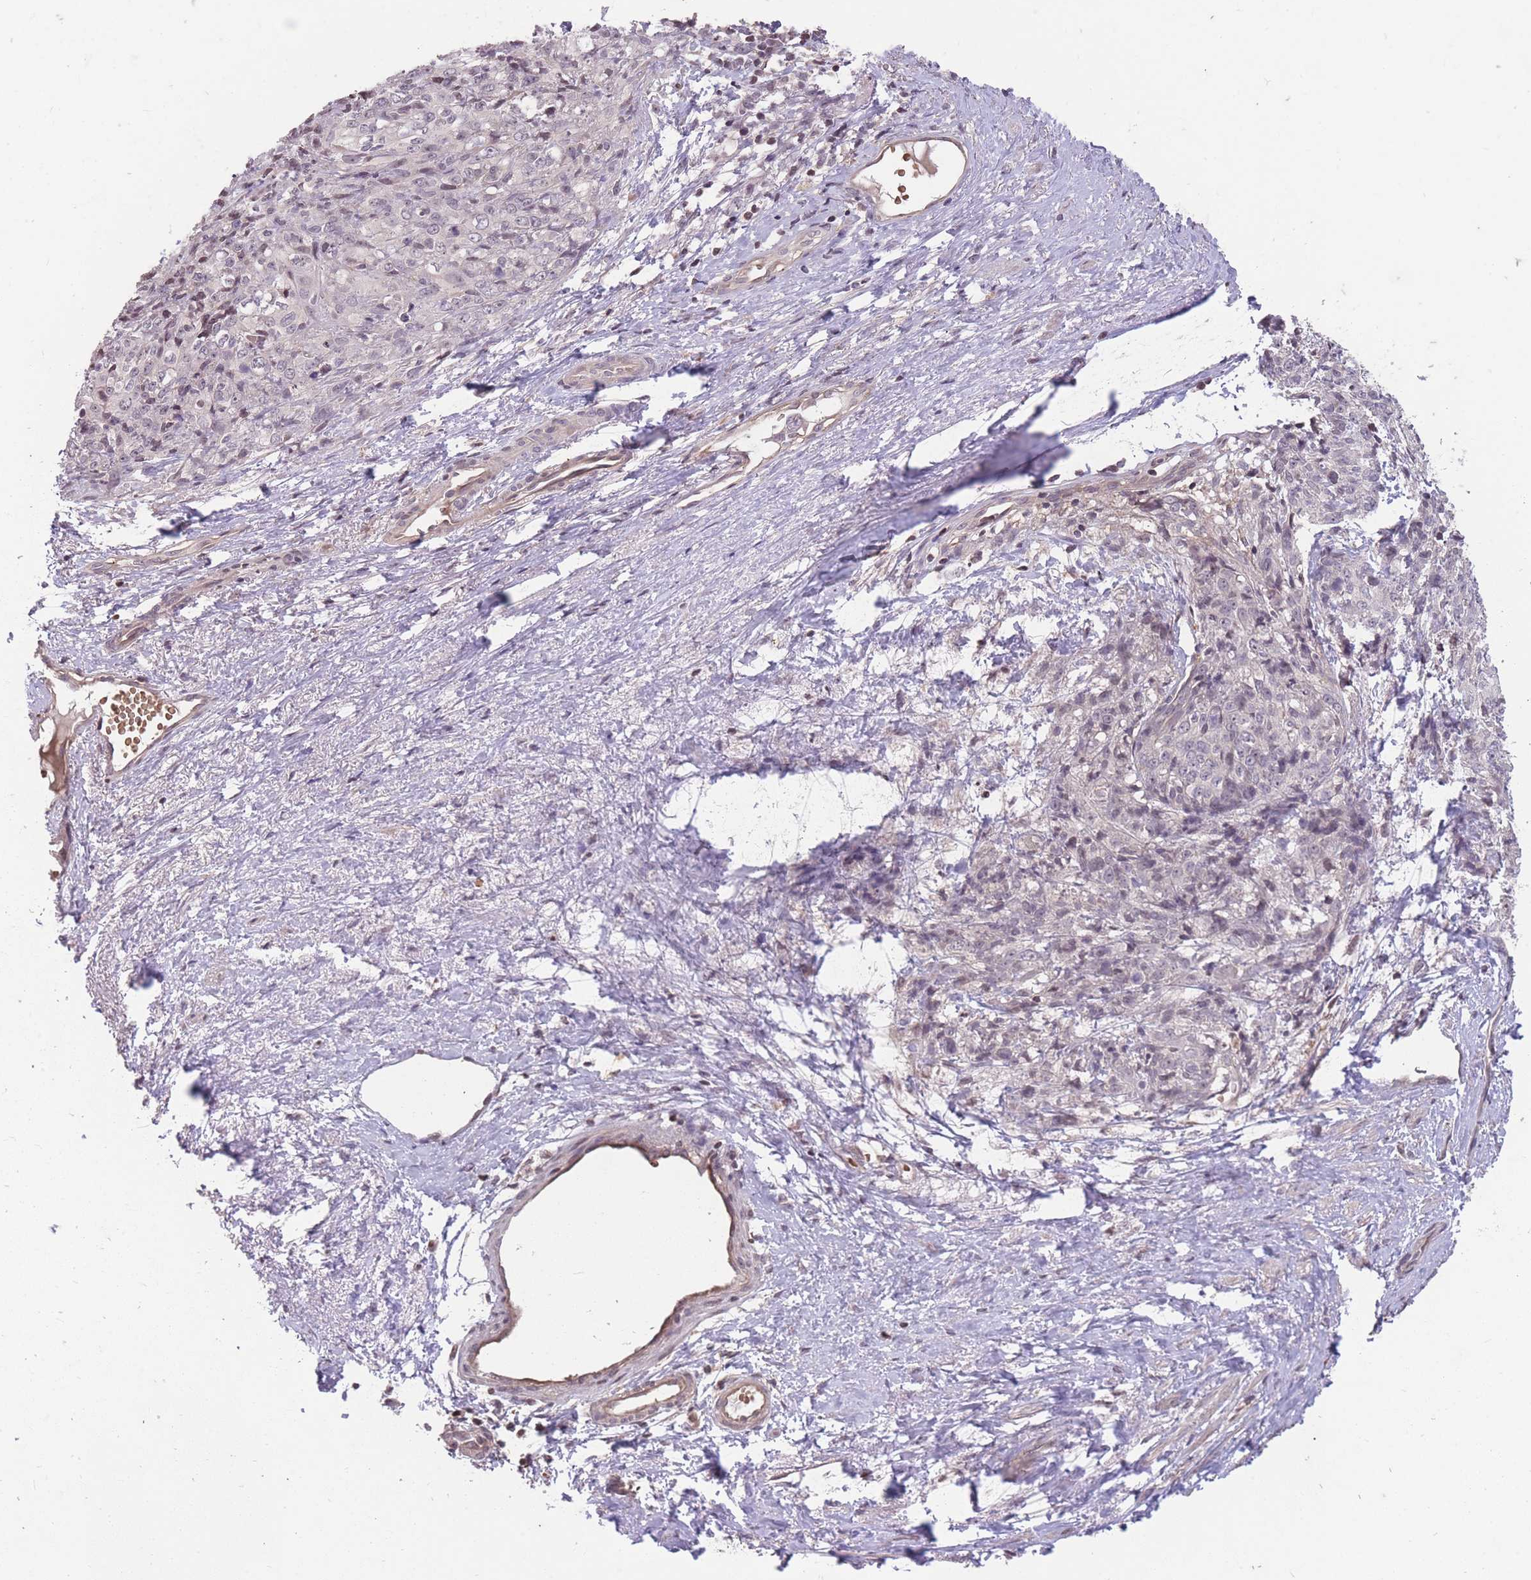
{"staining": {"intensity": "negative", "quantity": "none", "location": "none"}, "tissue": "skin cancer", "cell_type": "Tumor cells", "image_type": "cancer", "snomed": [{"axis": "morphology", "description": "Squamous cell carcinoma, NOS"}, {"axis": "topography", "description": "Skin"}, {"axis": "topography", "description": "Vulva"}], "caption": "DAB (3,3'-diaminobenzidine) immunohistochemical staining of skin cancer exhibits no significant positivity in tumor cells. The staining was performed using DAB (3,3'-diaminobenzidine) to visualize the protein expression in brown, while the nuclei were stained in blue with hematoxylin (Magnification: 20x).", "gene": "GGT5", "patient": {"sex": "female", "age": 85}}